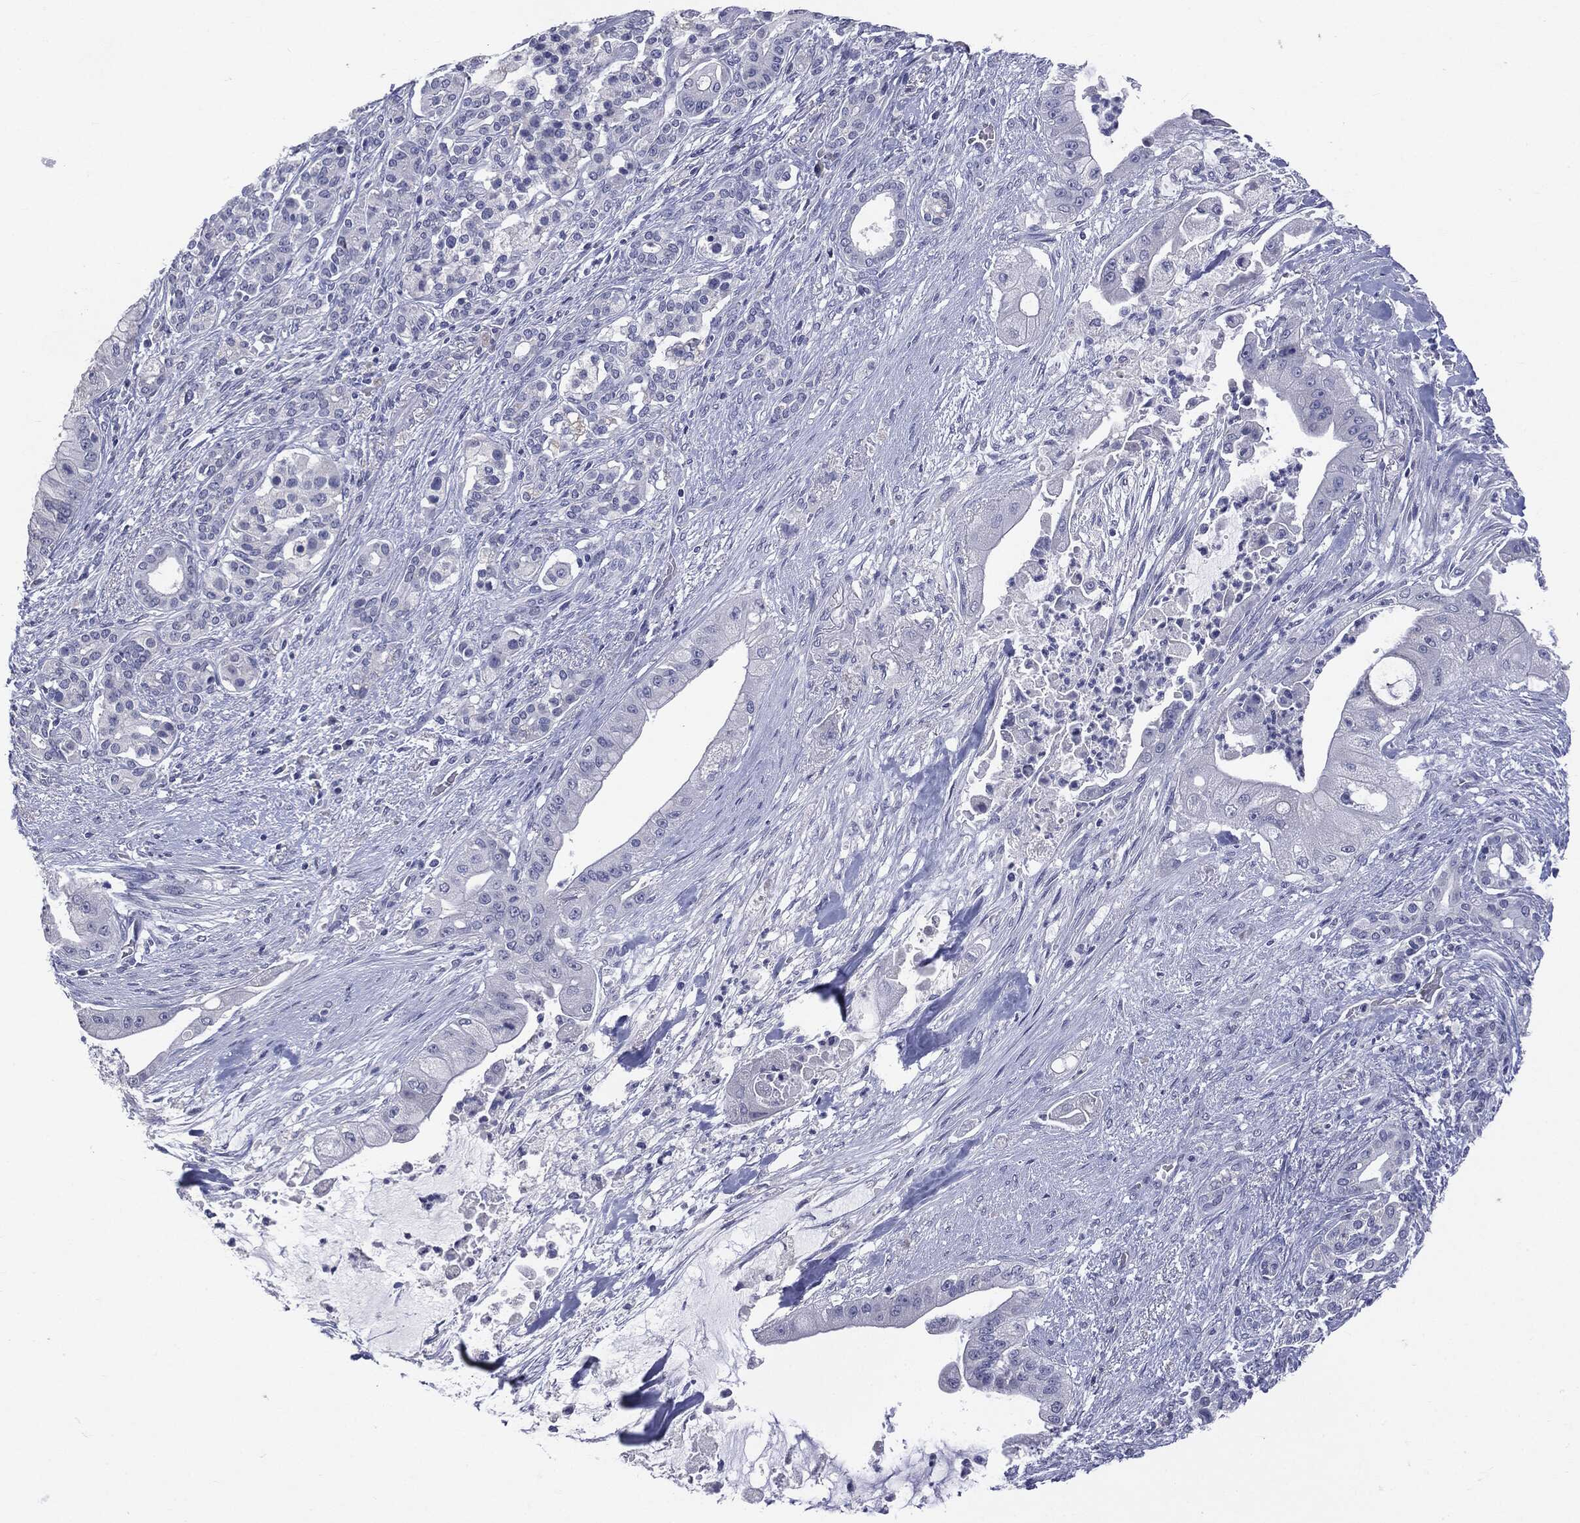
{"staining": {"intensity": "negative", "quantity": "none", "location": "none"}, "tissue": "pancreatic cancer", "cell_type": "Tumor cells", "image_type": "cancer", "snomed": [{"axis": "morphology", "description": "Normal tissue, NOS"}, {"axis": "morphology", "description": "Inflammation, NOS"}, {"axis": "morphology", "description": "Adenocarcinoma, NOS"}, {"axis": "topography", "description": "Pancreas"}], "caption": "This histopathology image is of pancreatic cancer (adenocarcinoma) stained with IHC to label a protein in brown with the nuclei are counter-stained blue. There is no staining in tumor cells.", "gene": "TSHB", "patient": {"sex": "male", "age": 57}}